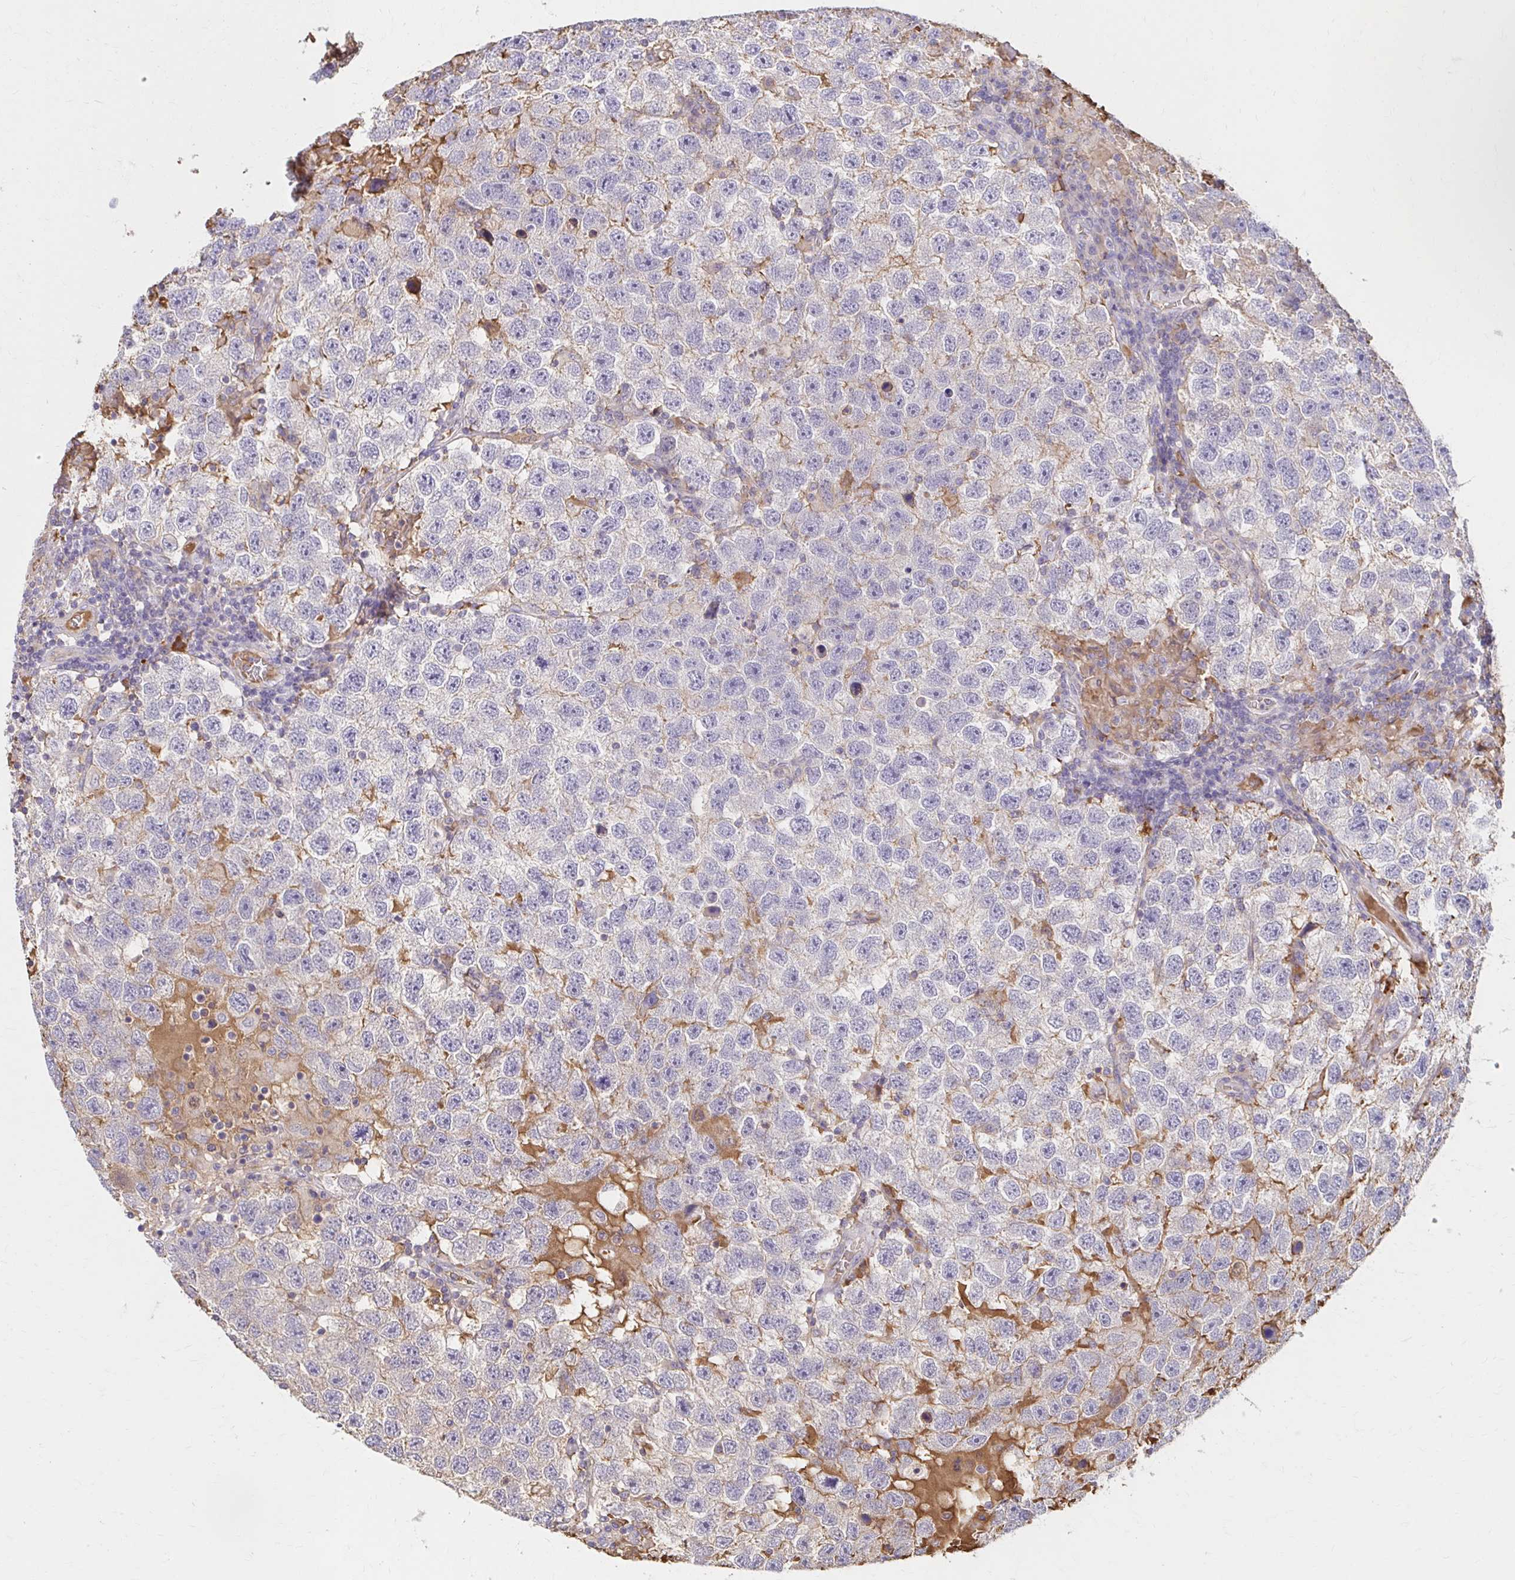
{"staining": {"intensity": "negative", "quantity": "none", "location": "none"}, "tissue": "testis cancer", "cell_type": "Tumor cells", "image_type": "cancer", "snomed": [{"axis": "morphology", "description": "Seminoma, NOS"}, {"axis": "topography", "description": "Testis"}], "caption": "Tumor cells are negative for protein expression in human testis cancer.", "gene": "HMGCS2", "patient": {"sex": "male", "age": 26}}